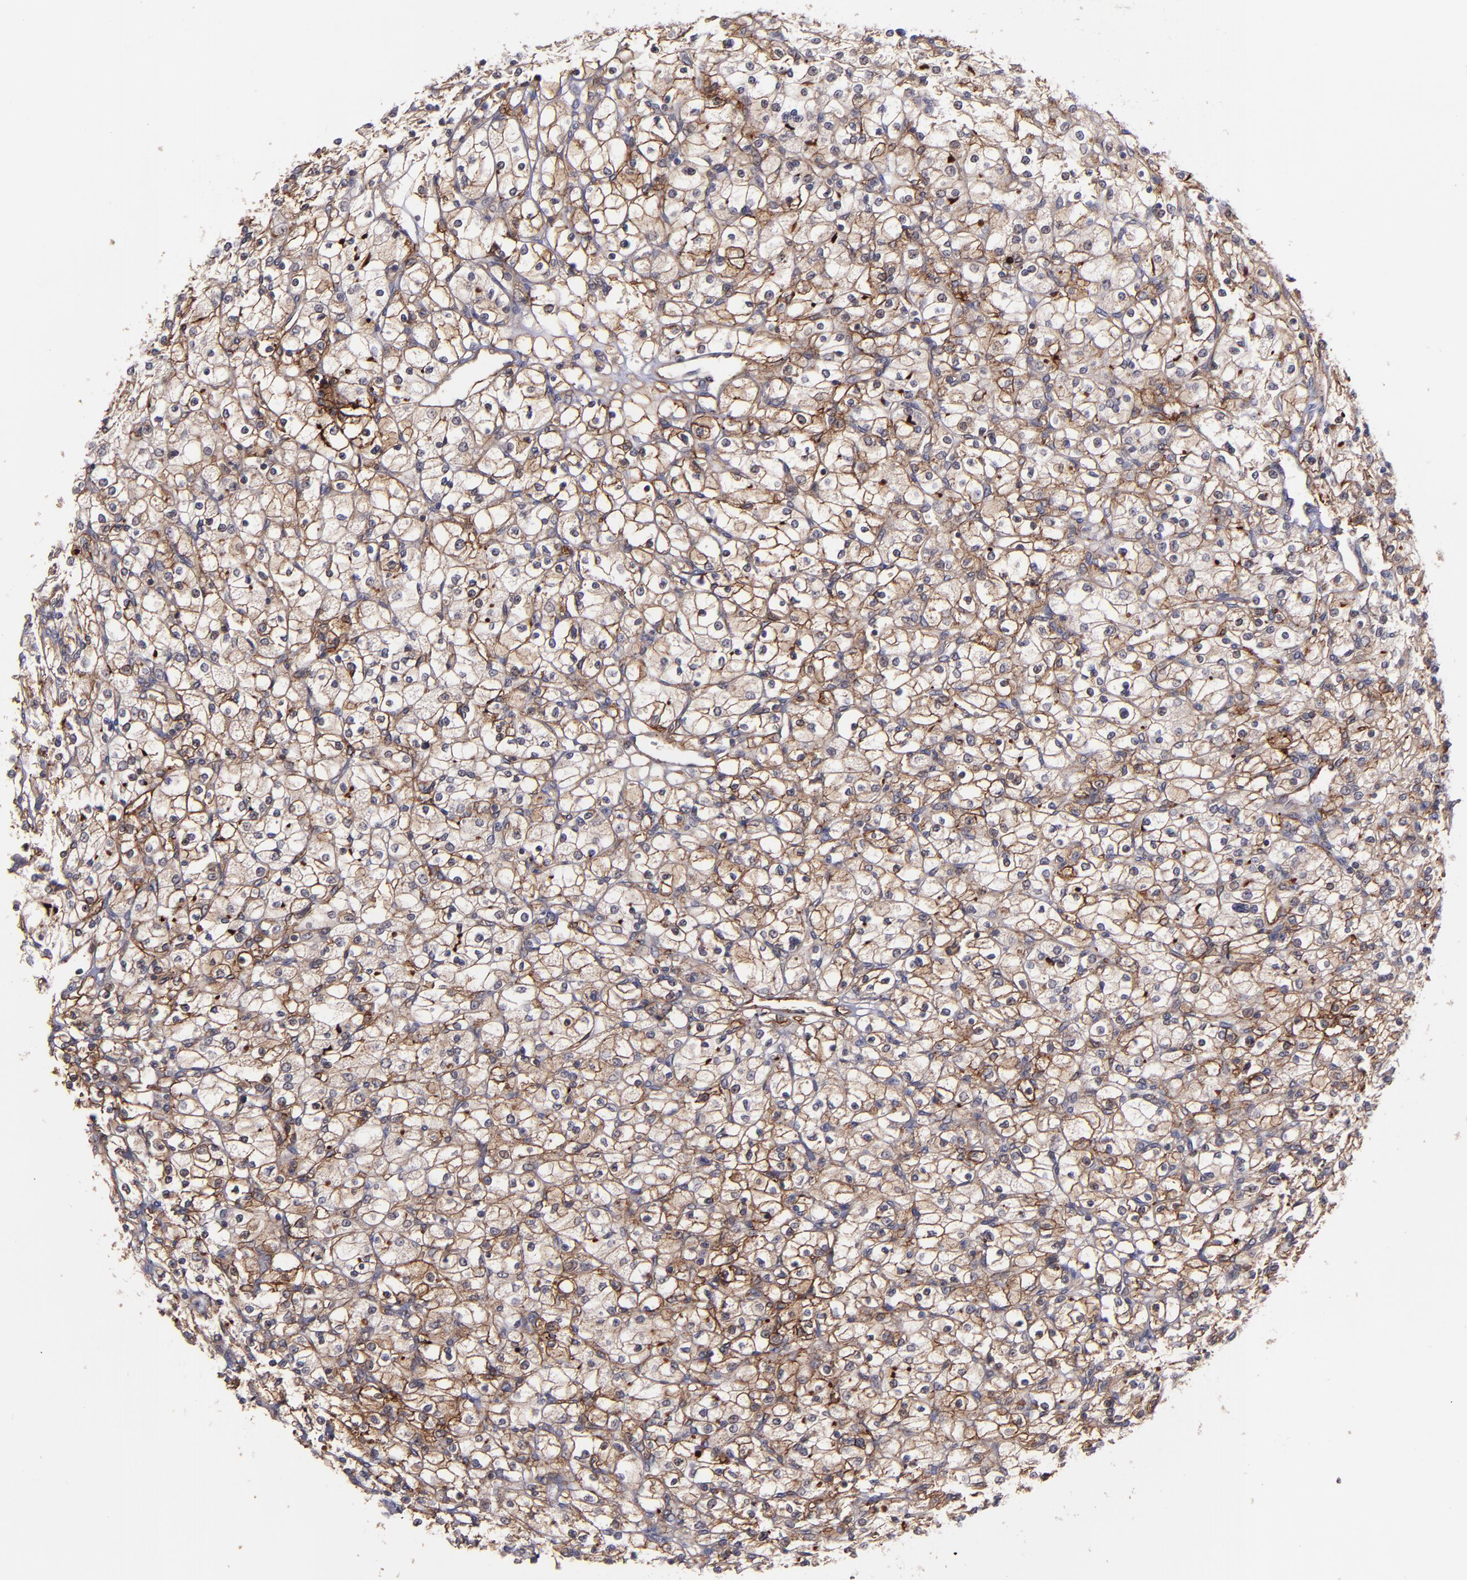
{"staining": {"intensity": "moderate", "quantity": ">75%", "location": "cytoplasmic/membranous"}, "tissue": "renal cancer", "cell_type": "Tumor cells", "image_type": "cancer", "snomed": [{"axis": "morphology", "description": "Adenocarcinoma, NOS"}, {"axis": "topography", "description": "Kidney"}], "caption": "Moderate cytoplasmic/membranous expression for a protein is identified in approximately >75% of tumor cells of renal adenocarcinoma using IHC.", "gene": "ICAM1", "patient": {"sex": "female", "age": 83}}